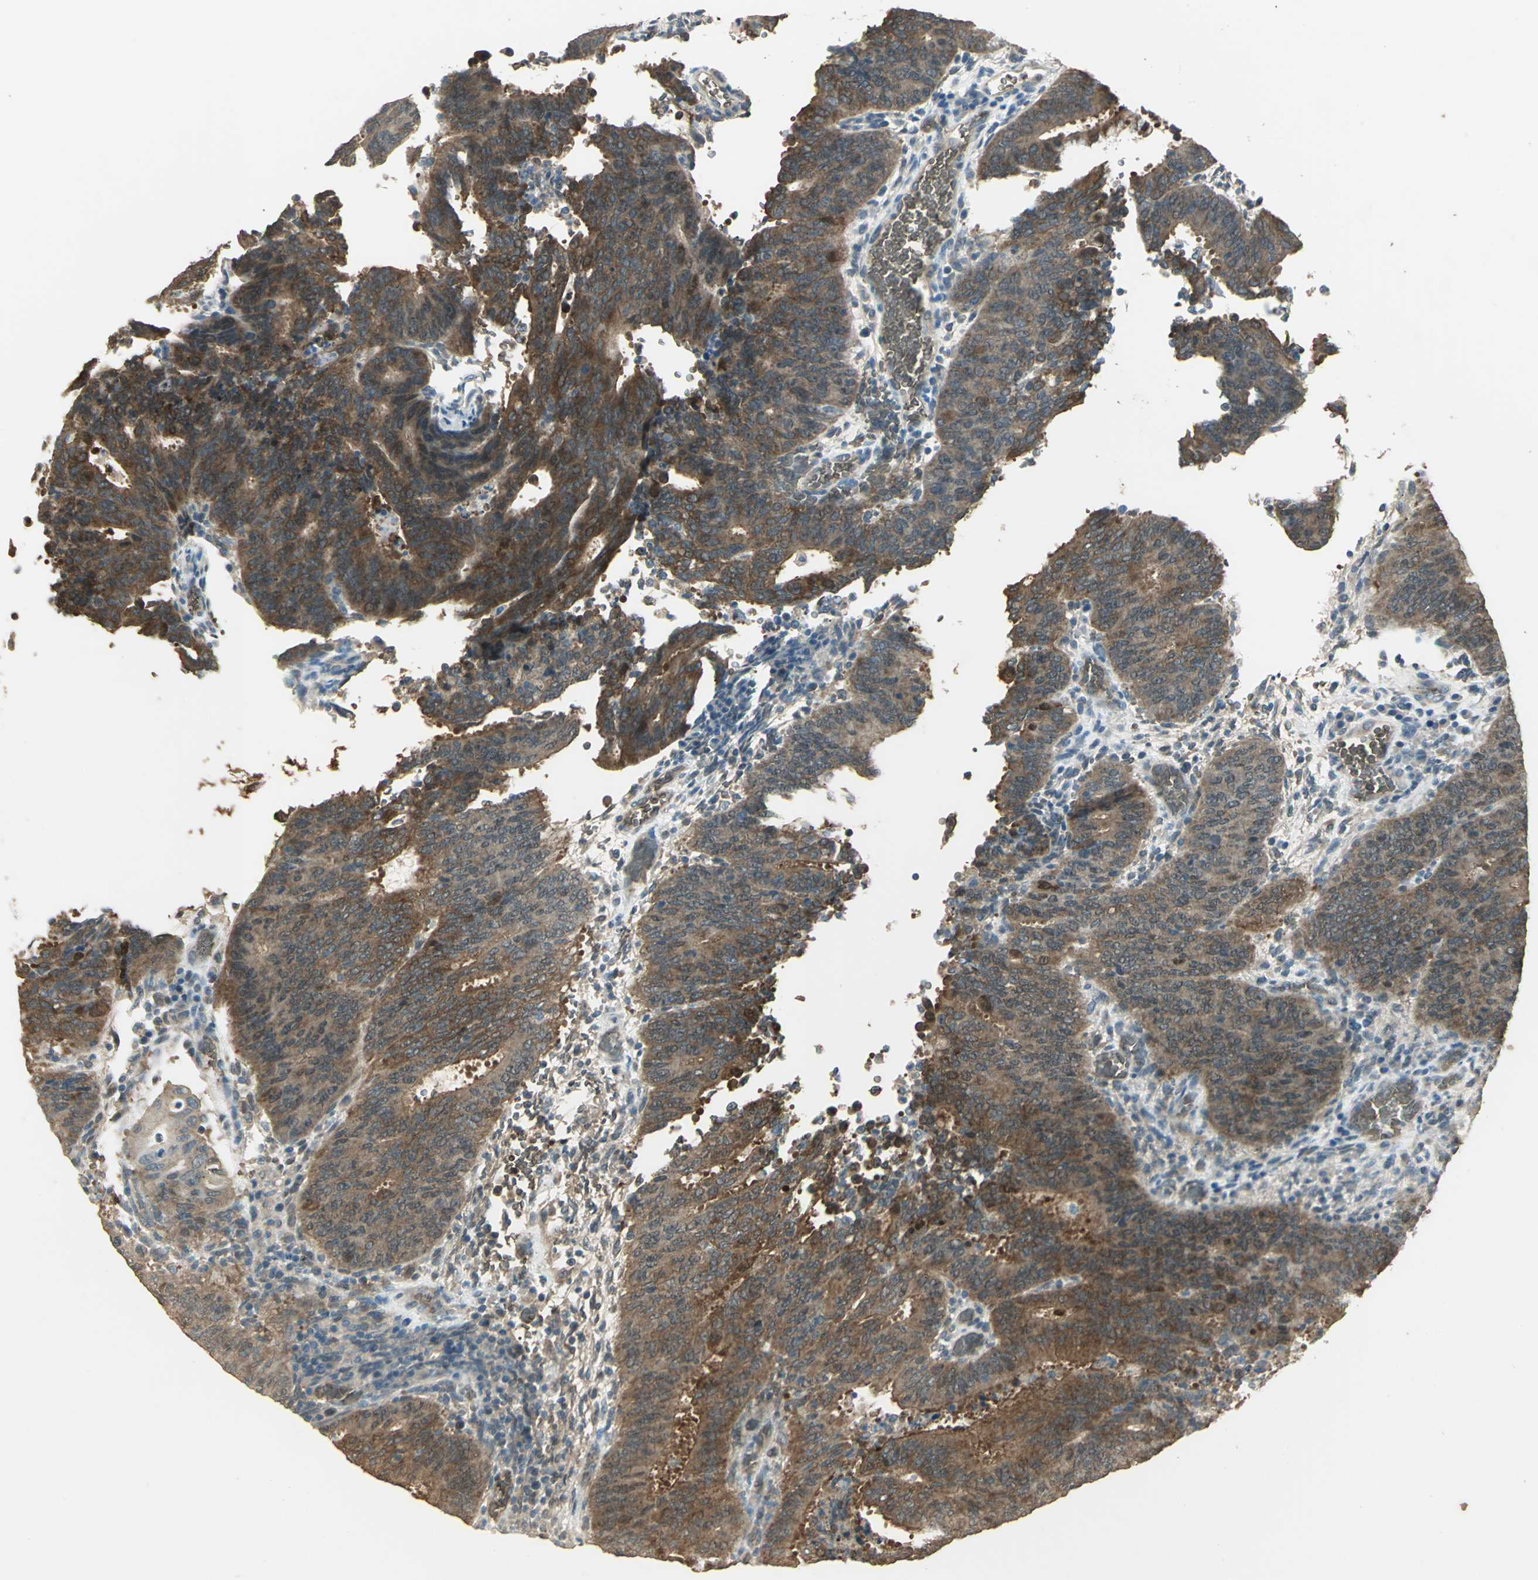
{"staining": {"intensity": "strong", "quantity": ">75%", "location": "cytoplasmic/membranous,nuclear"}, "tissue": "cervical cancer", "cell_type": "Tumor cells", "image_type": "cancer", "snomed": [{"axis": "morphology", "description": "Adenocarcinoma, NOS"}, {"axis": "topography", "description": "Cervix"}], "caption": "Approximately >75% of tumor cells in cervical adenocarcinoma display strong cytoplasmic/membranous and nuclear protein staining as visualized by brown immunohistochemical staining.", "gene": "DDAH1", "patient": {"sex": "female", "age": 44}}